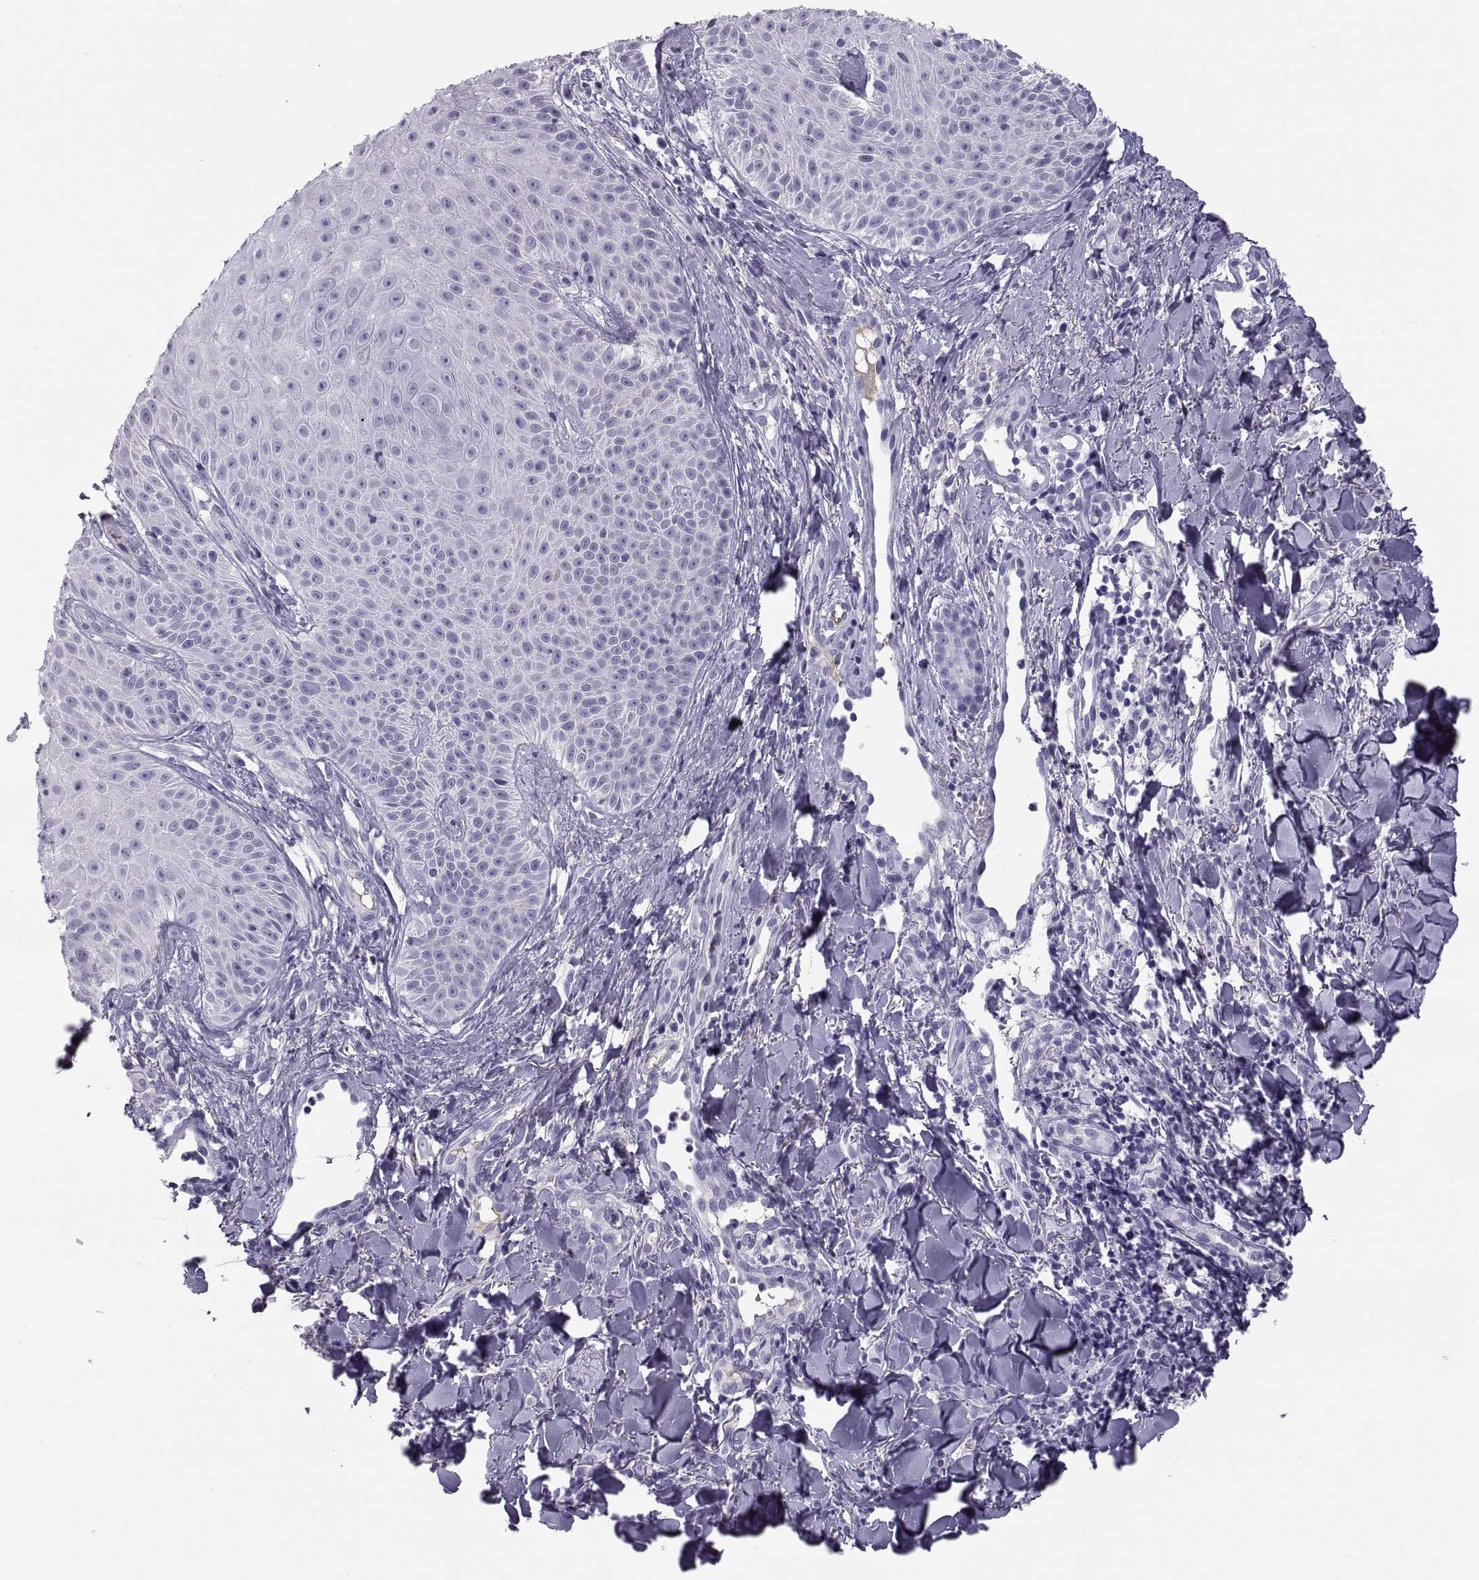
{"staining": {"intensity": "negative", "quantity": "none", "location": "none"}, "tissue": "melanoma", "cell_type": "Tumor cells", "image_type": "cancer", "snomed": [{"axis": "morphology", "description": "Malignant melanoma, NOS"}, {"axis": "topography", "description": "Skin"}], "caption": "Tumor cells show no significant protein expression in melanoma.", "gene": "MAGEB2", "patient": {"sex": "male", "age": 67}}